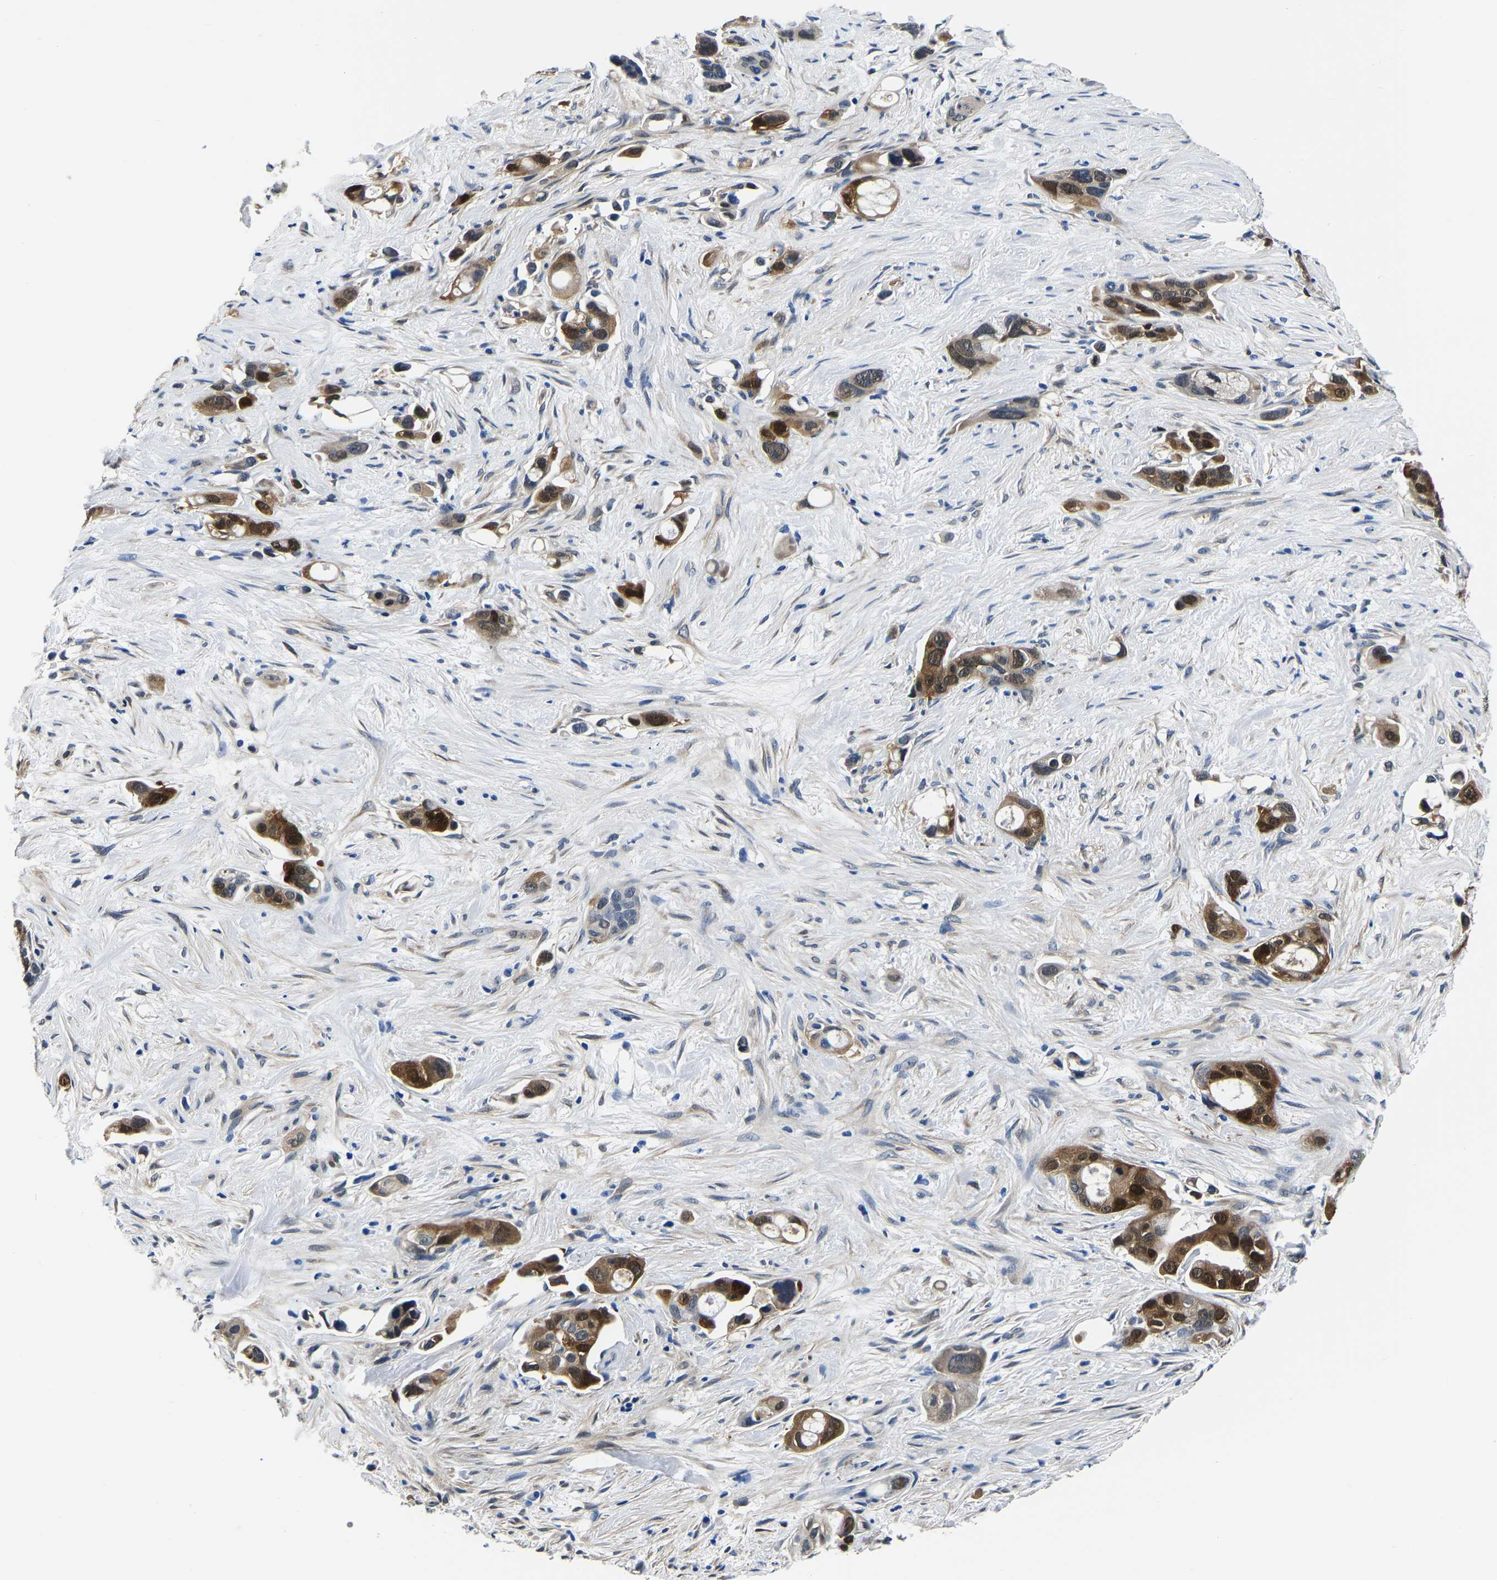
{"staining": {"intensity": "strong", "quantity": "25%-75%", "location": "cytoplasmic/membranous"}, "tissue": "pancreatic cancer", "cell_type": "Tumor cells", "image_type": "cancer", "snomed": [{"axis": "morphology", "description": "Adenocarcinoma, NOS"}, {"axis": "topography", "description": "Pancreas"}], "caption": "Protein expression analysis of pancreatic adenocarcinoma displays strong cytoplasmic/membranous positivity in approximately 25%-75% of tumor cells. Using DAB (brown) and hematoxylin (blue) stains, captured at high magnification using brightfield microscopy.", "gene": "S100A13", "patient": {"sex": "male", "age": 53}}